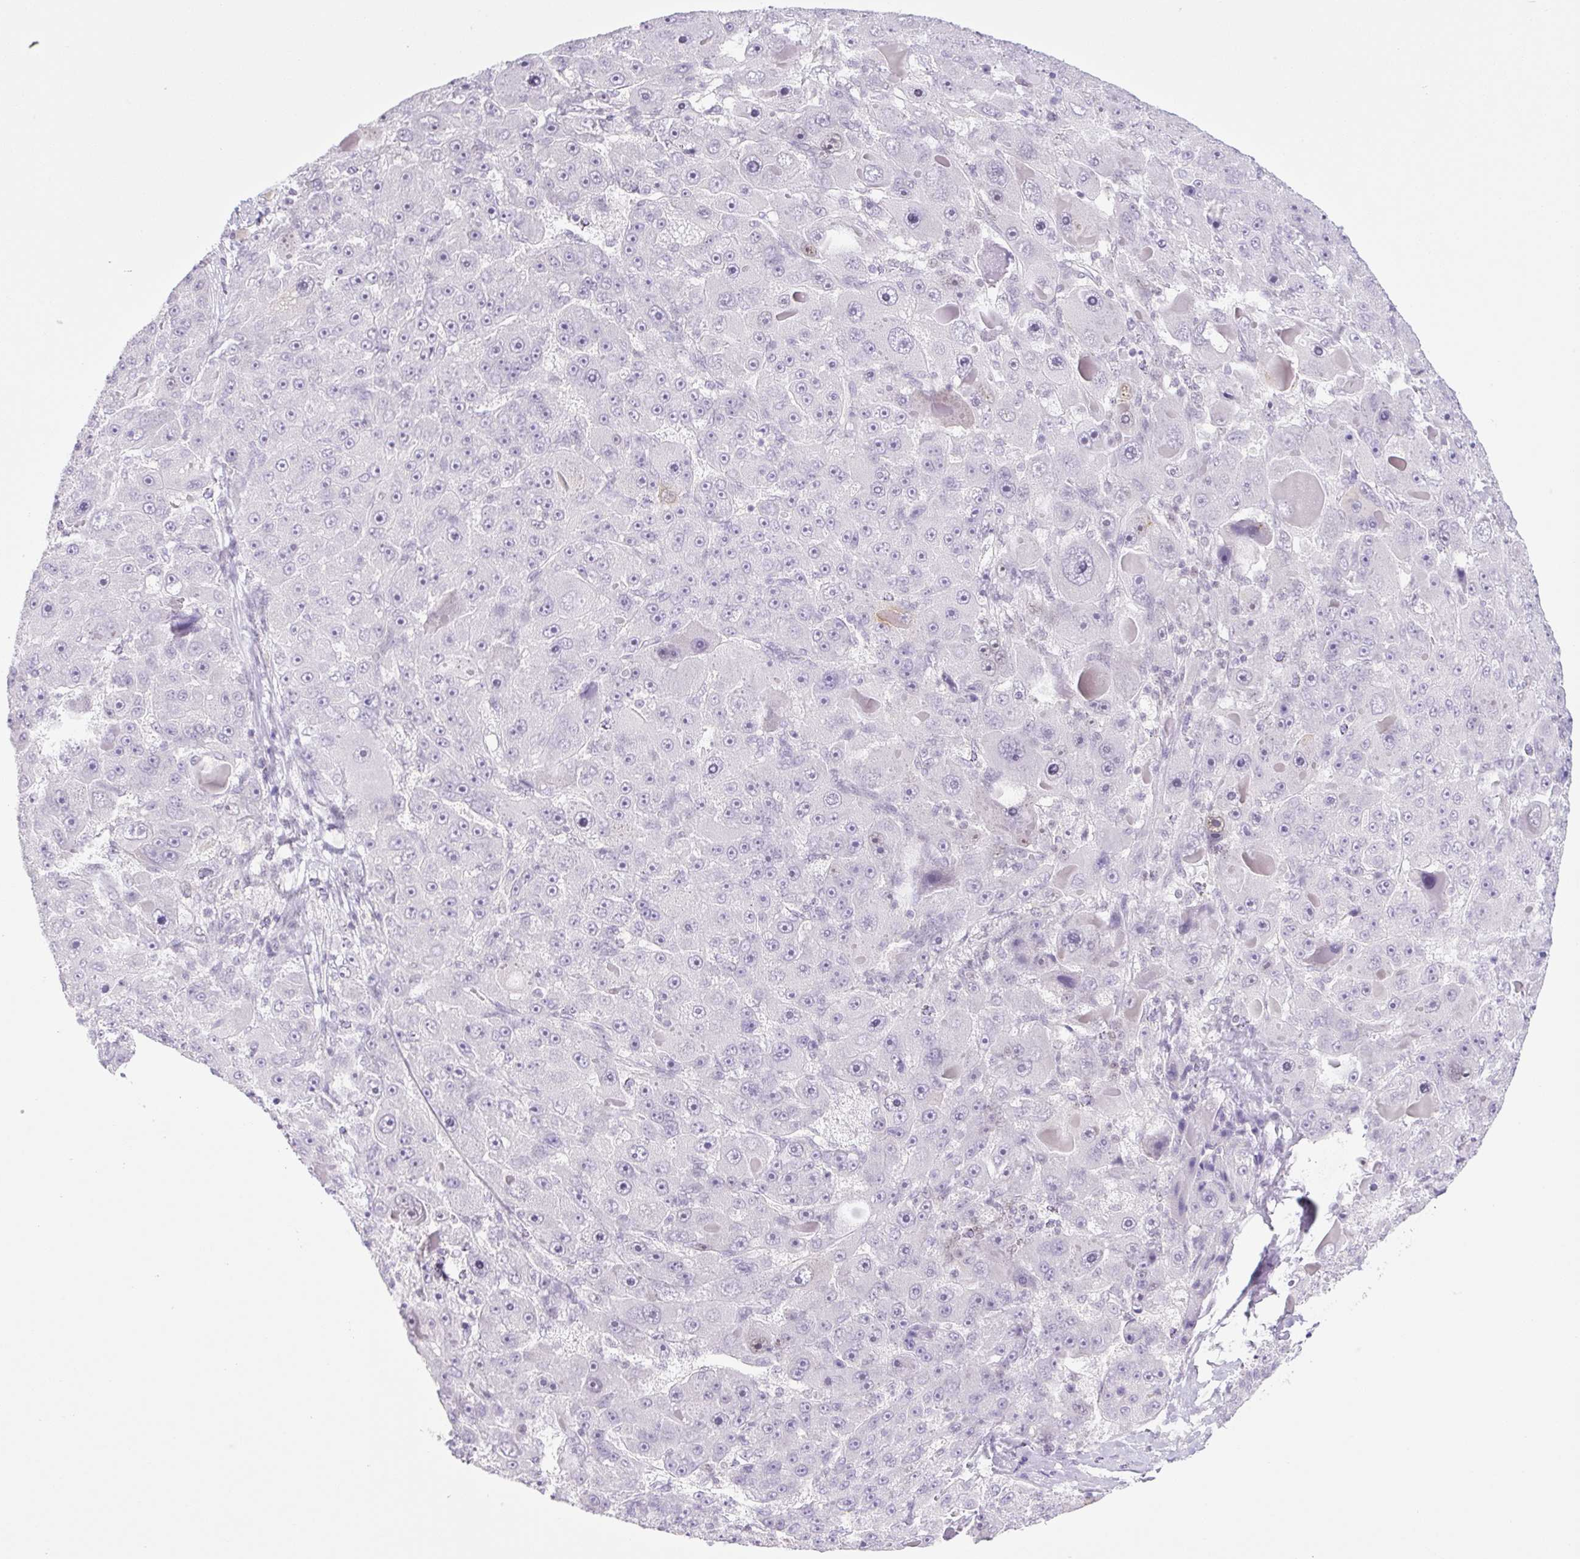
{"staining": {"intensity": "negative", "quantity": "none", "location": "none"}, "tissue": "liver cancer", "cell_type": "Tumor cells", "image_type": "cancer", "snomed": [{"axis": "morphology", "description": "Carcinoma, Hepatocellular, NOS"}, {"axis": "topography", "description": "Liver"}], "caption": "Human liver hepatocellular carcinoma stained for a protein using immunohistochemistry demonstrates no staining in tumor cells.", "gene": "TLE3", "patient": {"sex": "male", "age": 76}}